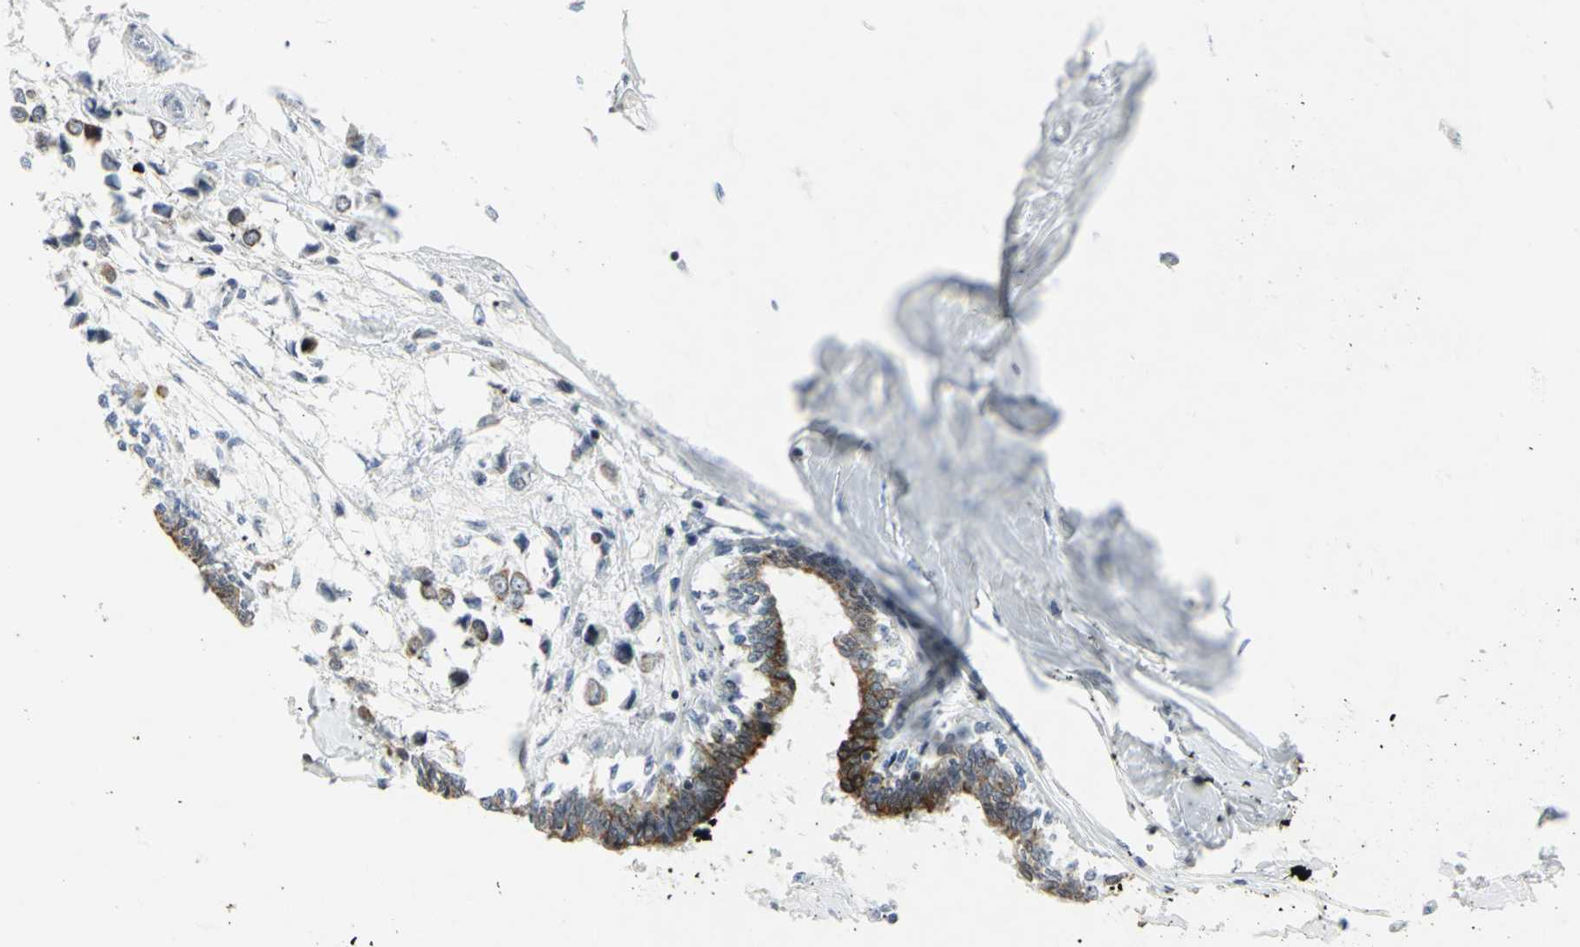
{"staining": {"intensity": "weak", "quantity": "<25%", "location": "cytoplasmic/membranous"}, "tissue": "breast cancer", "cell_type": "Tumor cells", "image_type": "cancer", "snomed": [{"axis": "morphology", "description": "Lobular carcinoma"}, {"axis": "topography", "description": "Breast"}], "caption": "Protein analysis of breast lobular carcinoma displays no significant expression in tumor cells. Nuclei are stained in blue.", "gene": "RPA1", "patient": {"sex": "female", "age": 51}}